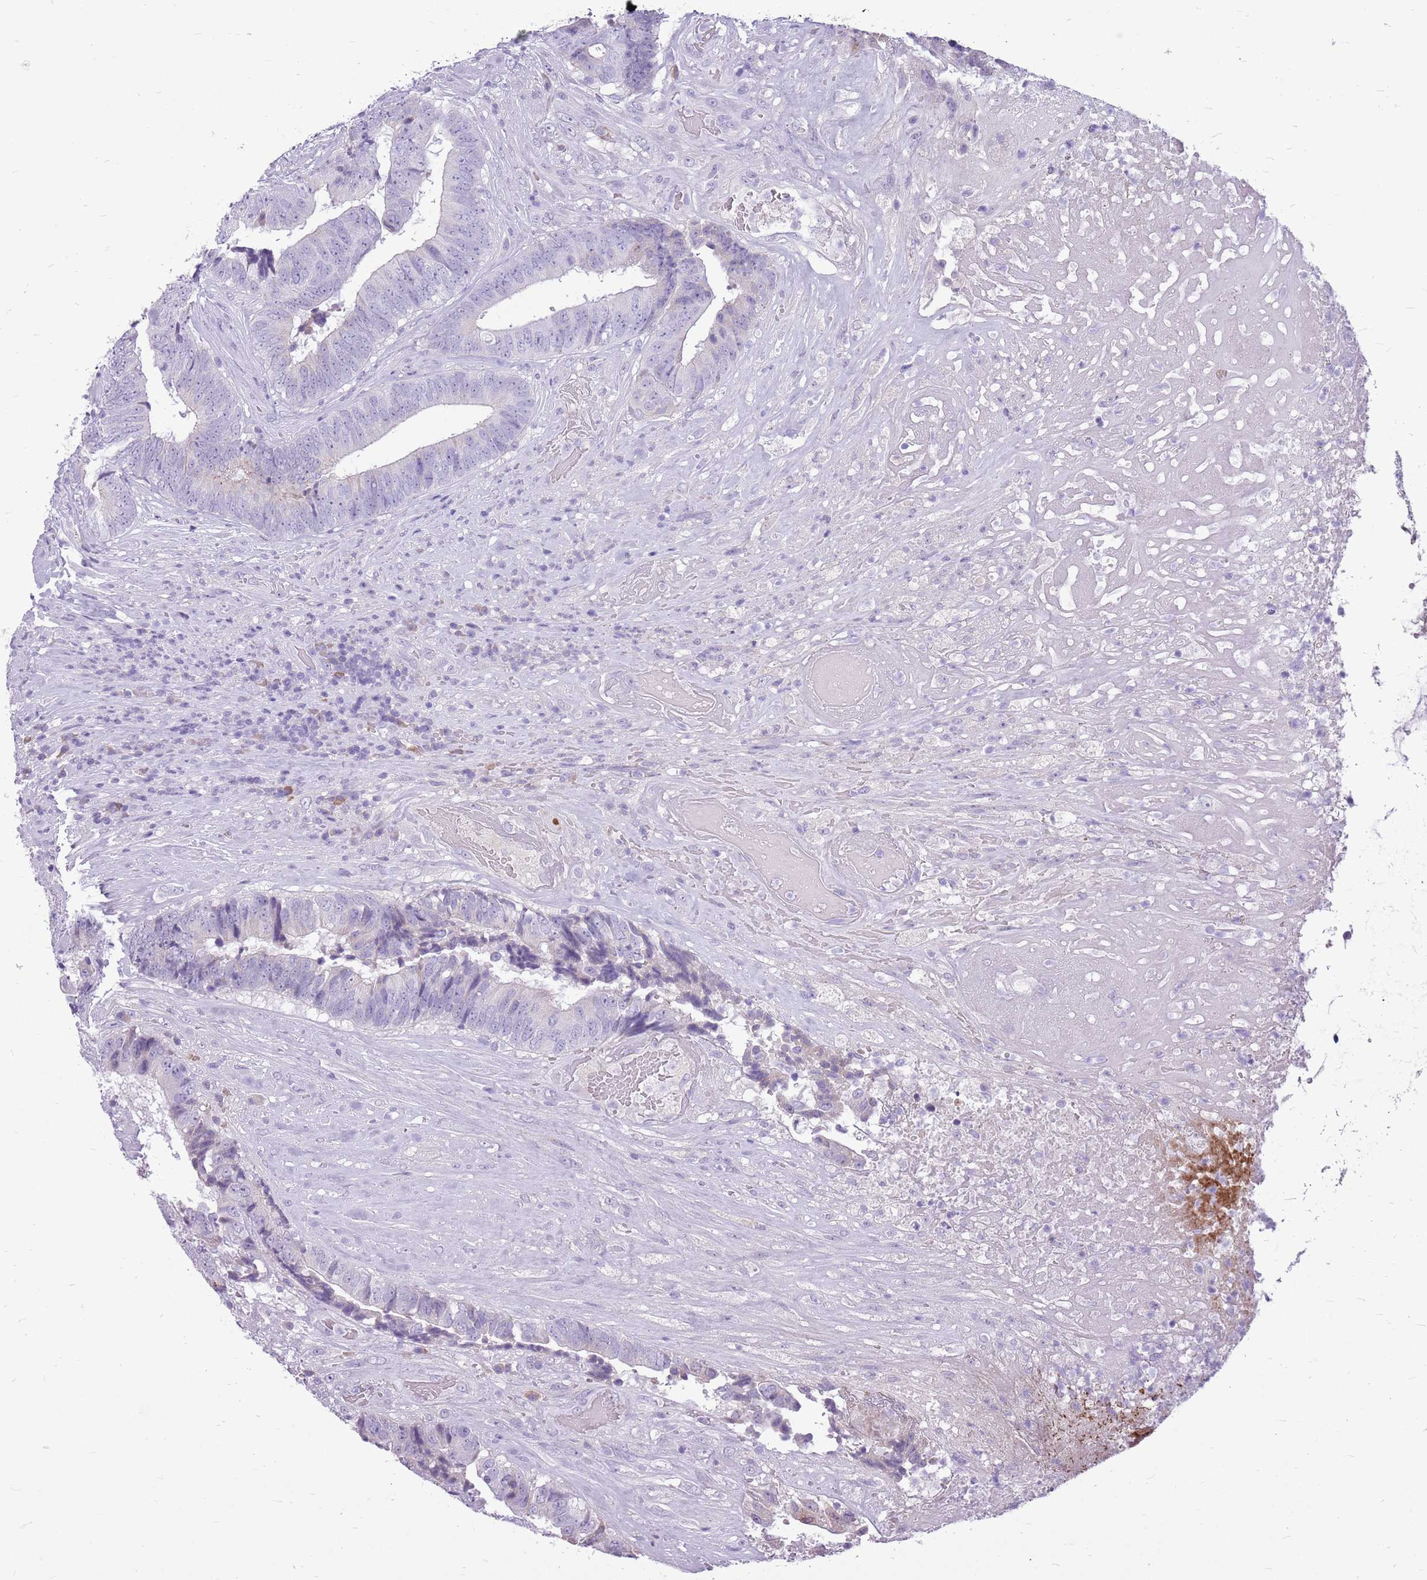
{"staining": {"intensity": "negative", "quantity": "none", "location": "none"}, "tissue": "colorectal cancer", "cell_type": "Tumor cells", "image_type": "cancer", "snomed": [{"axis": "morphology", "description": "Adenocarcinoma, NOS"}, {"axis": "topography", "description": "Rectum"}], "caption": "This is a image of immunohistochemistry (IHC) staining of colorectal cancer, which shows no positivity in tumor cells.", "gene": "ZNF425", "patient": {"sex": "male", "age": 72}}